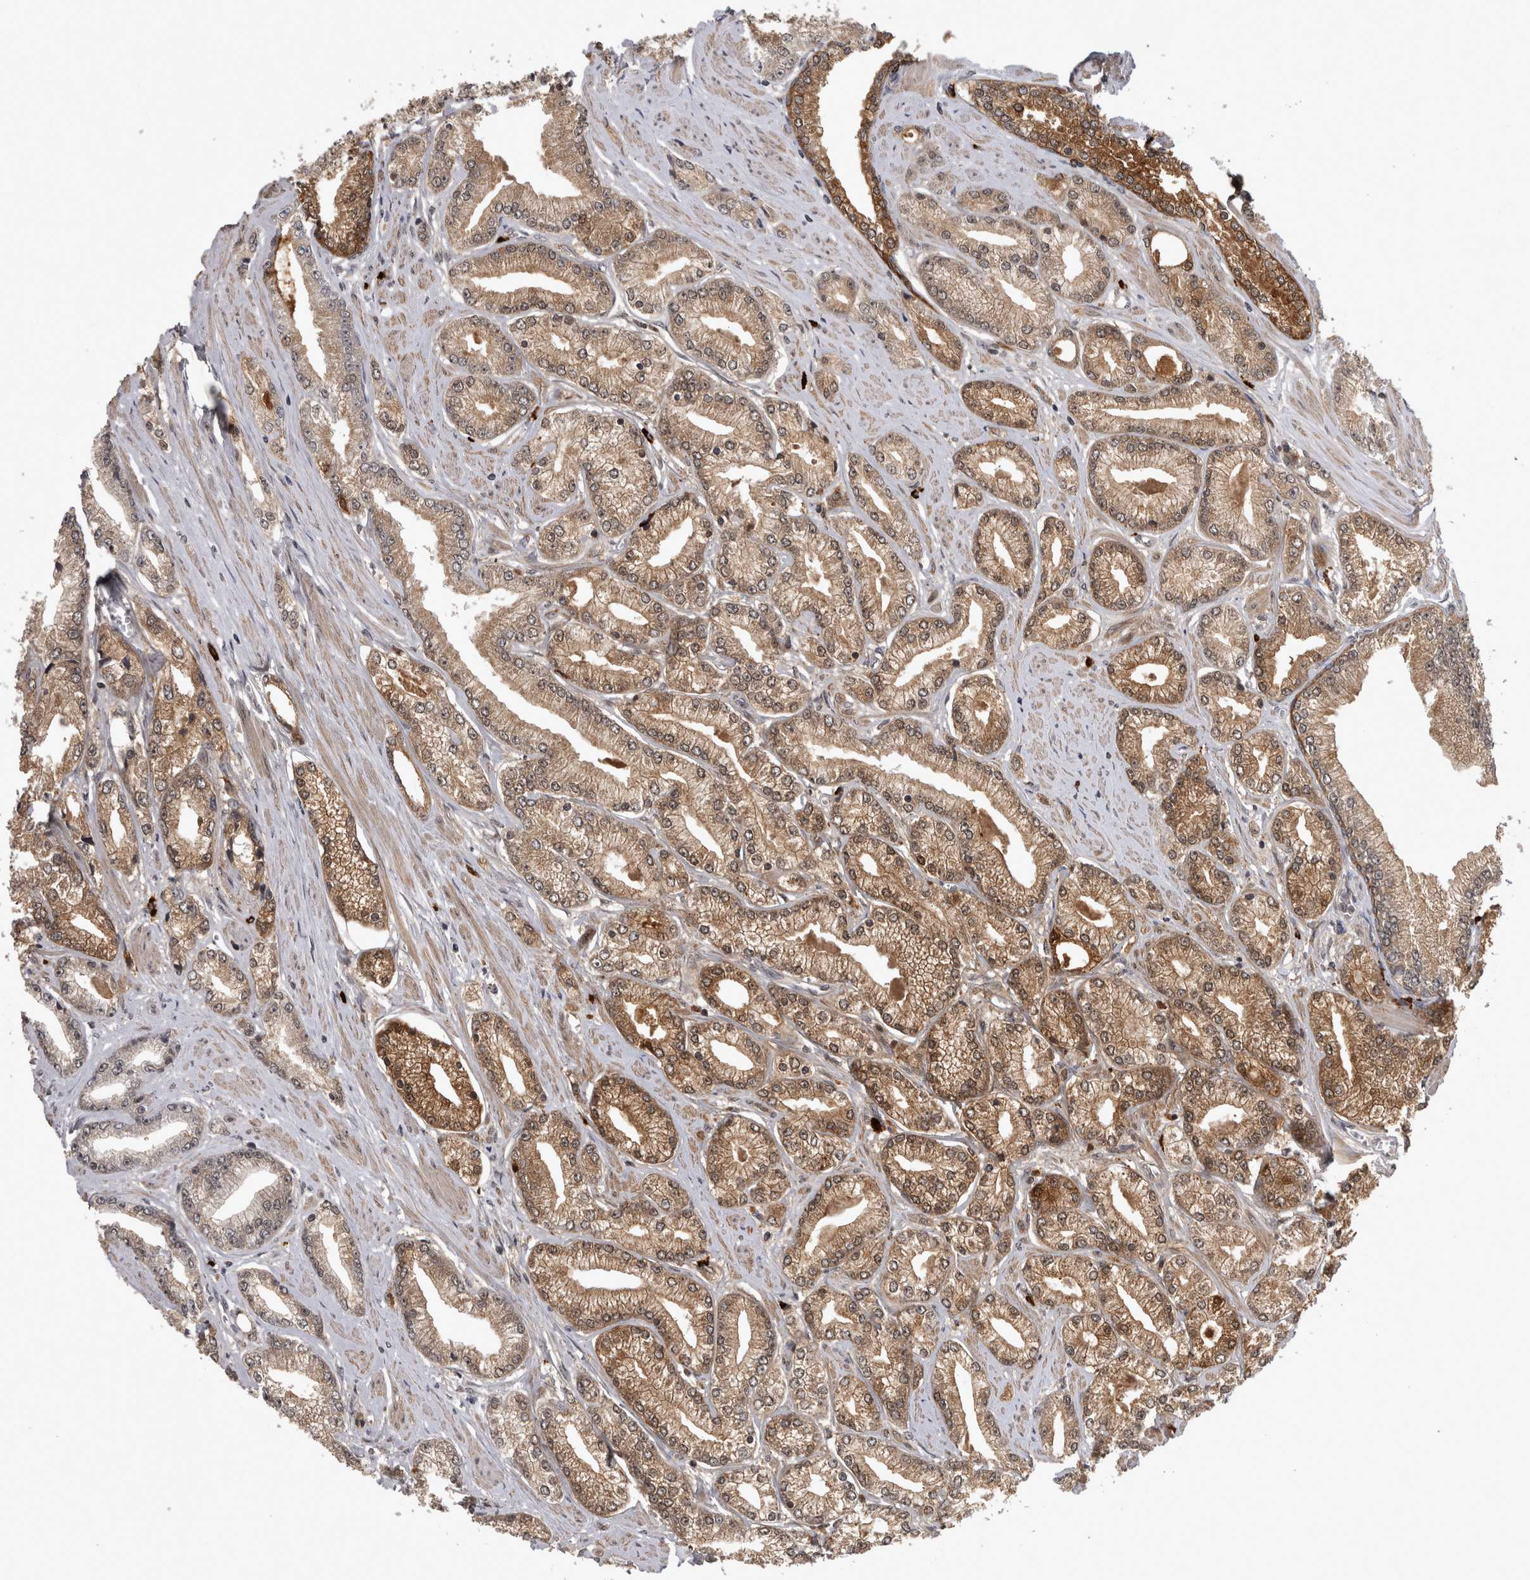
{"staining": {"intensity": "moderate", "quantity": ">75%", "location": "cytoplasmic/membranous,nuclear"}, "tissue": "prostate cancer", "cell_type": "Tumor cells", "image_type": "cancer", "snomed": [{"axis": "morphology", "description": "Adenocarcinoma, Low grade"}, {"axis": "topography", "description": "Prostate"}], "caption": "Tumor cells demonstrate medium levels of moderate cytoplasmic/membranous and nuclear positivity in approximately >75% of cells in prostate cancer.", "gene": "PEBP4", "patient": {"sex": "male", "age": 62}}